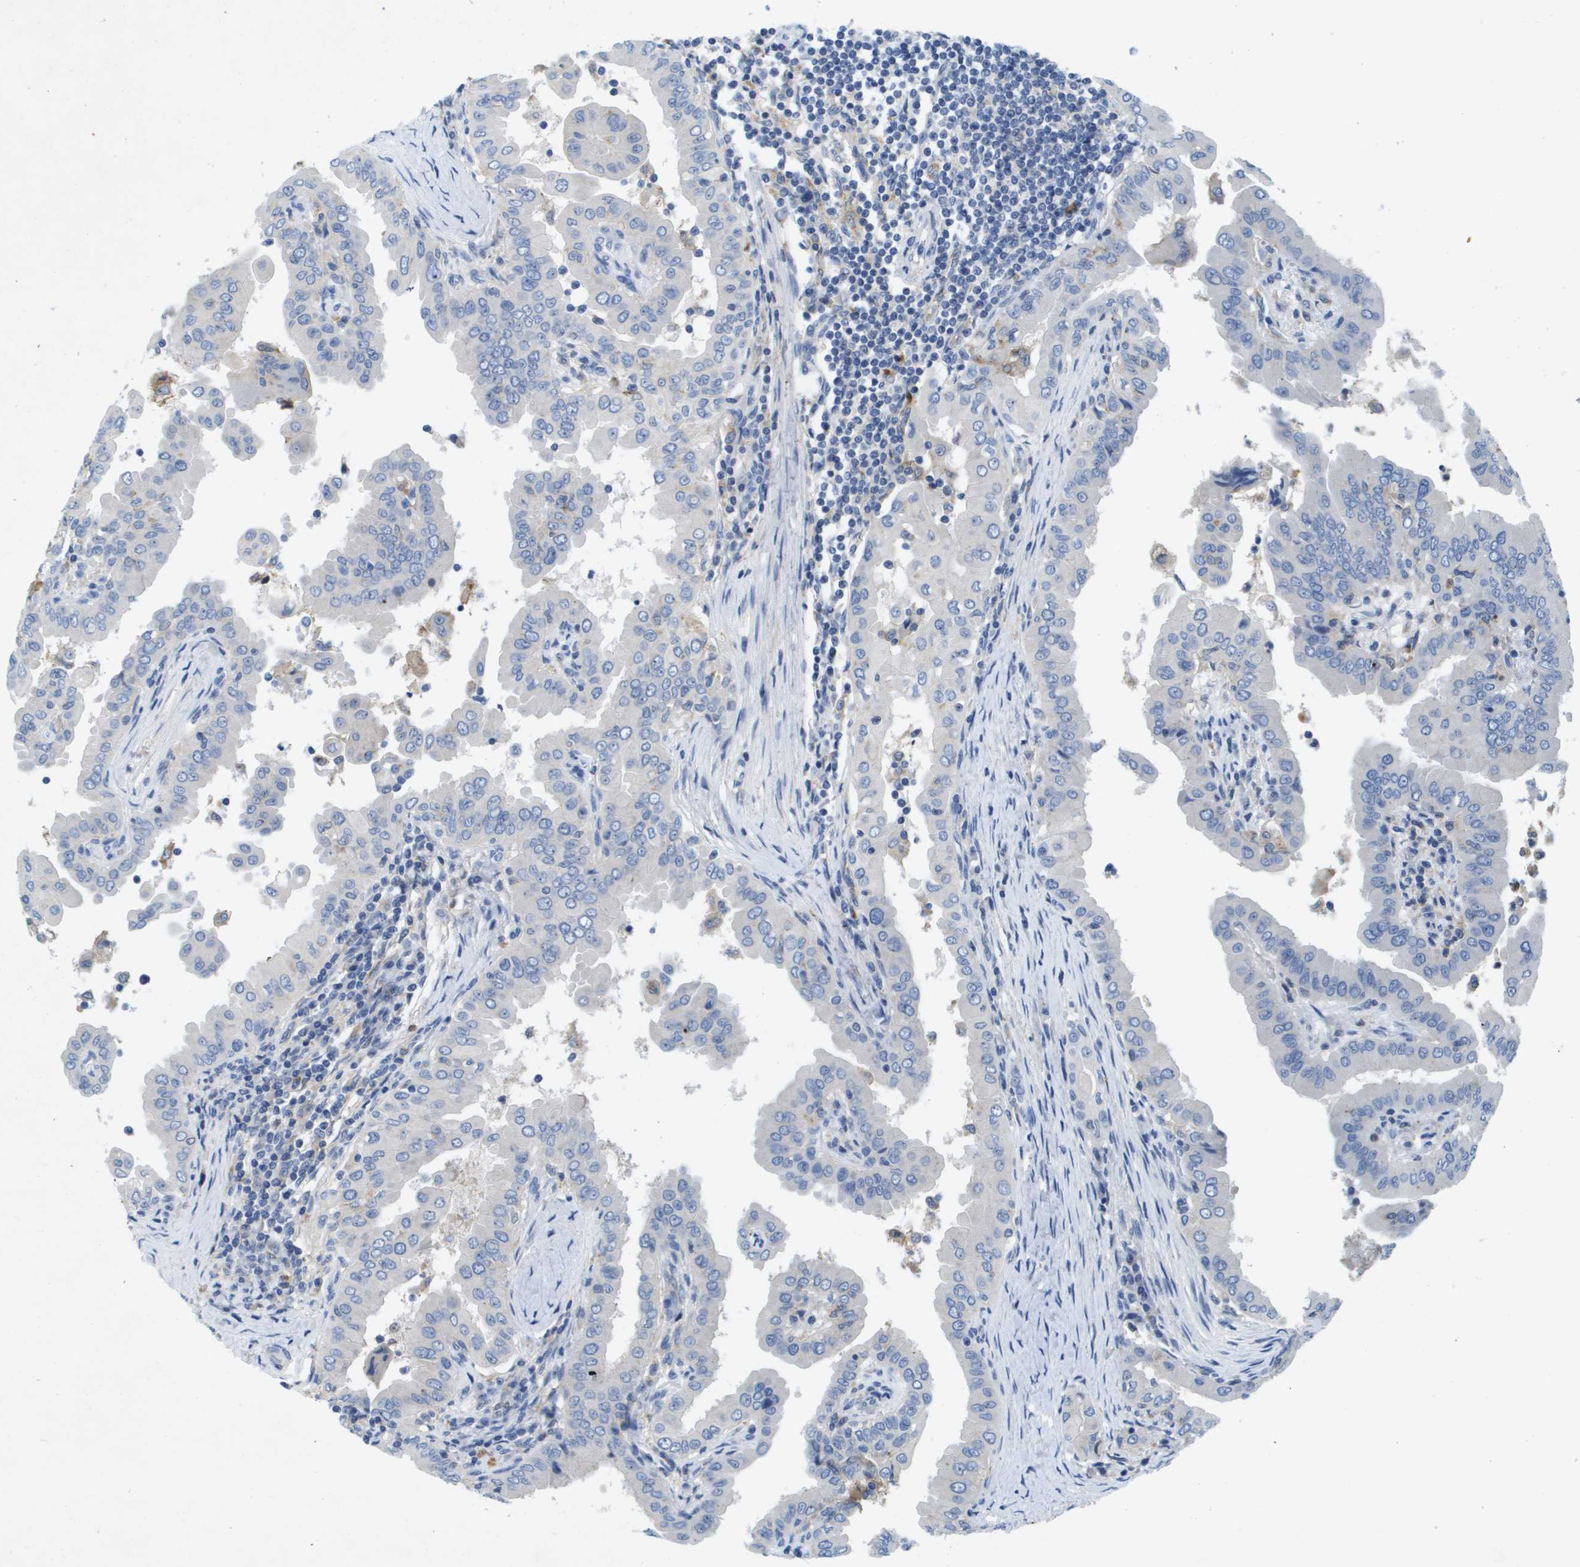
{"staining": {"intensity": "negative", "quantity": "none", "location": "none"}, "tissue": "thyroid cancer", "cell_type": "Tumor cells", "image_type": "cancer", "snomed": [{"axis": "morphology", "description": "Papillary adenocarcinoma, NOS"}, {"axis": "topography", "description": "Thyroid gland"}], "caption": "Immunohistochemical staining of human thyroid papillary adenocarcinoma reveals no significant expression in tumor cells.", "gene": "LIPG", "patient": {"sex": "male", "age": 33}}